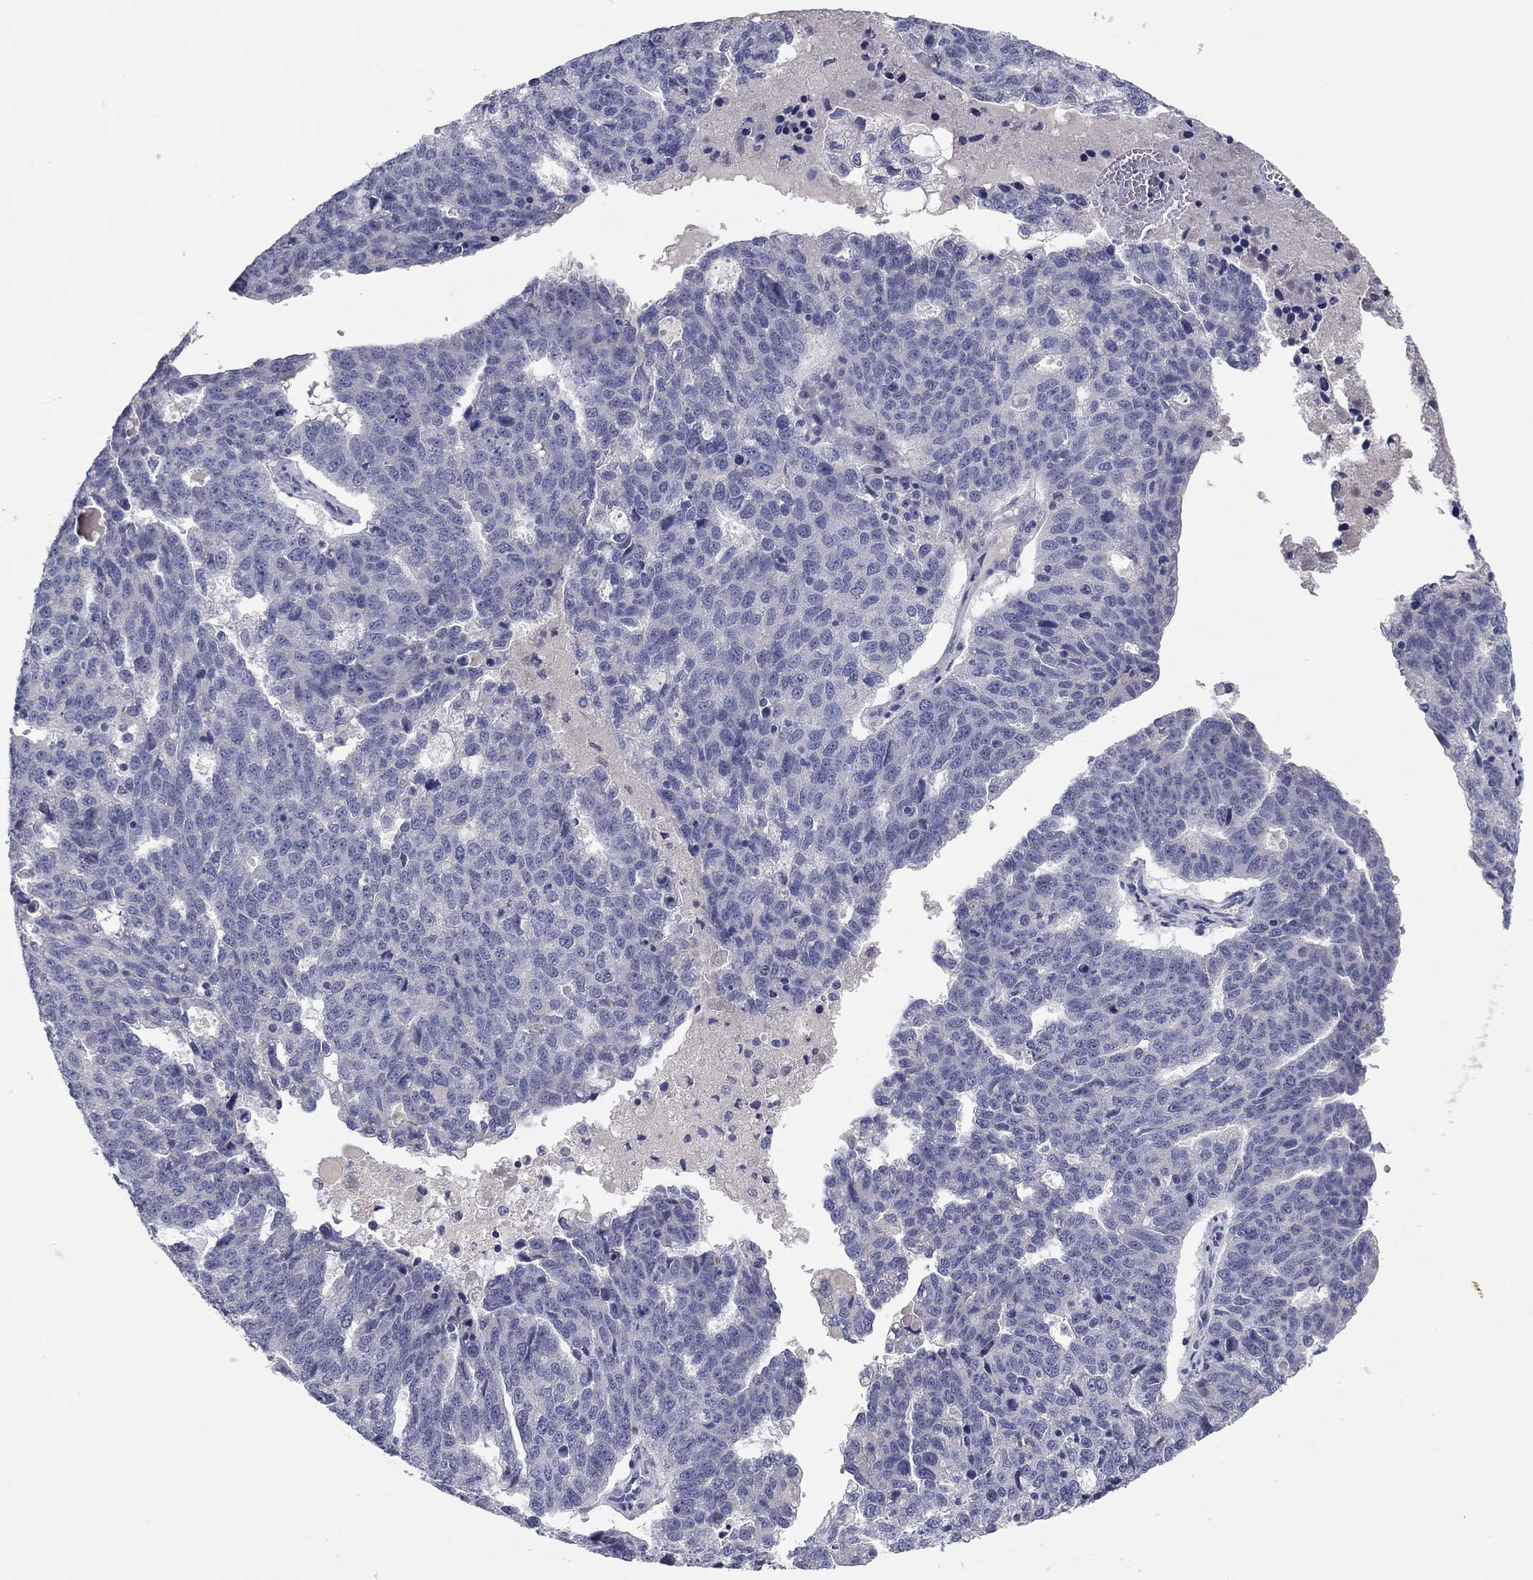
{"staining": {"intensity": "negative", "quantity": "none", "location": "none"}, "tissue": "ovarian cancer", "cell_type": "Tumor cells", "image_type": "cancer", "snomed": [{"axis": "morphology", "description": "Cystadenocarcinoma, serous, NOS"}, {"axis": "topography", "description": "Ovary"}], "caption": "Protein analysis of ovarian cancer exhibits no significant expression in tumor cells.", "gene": "CNTNAP4", "patient": {"sex": "female", "age": 71}}